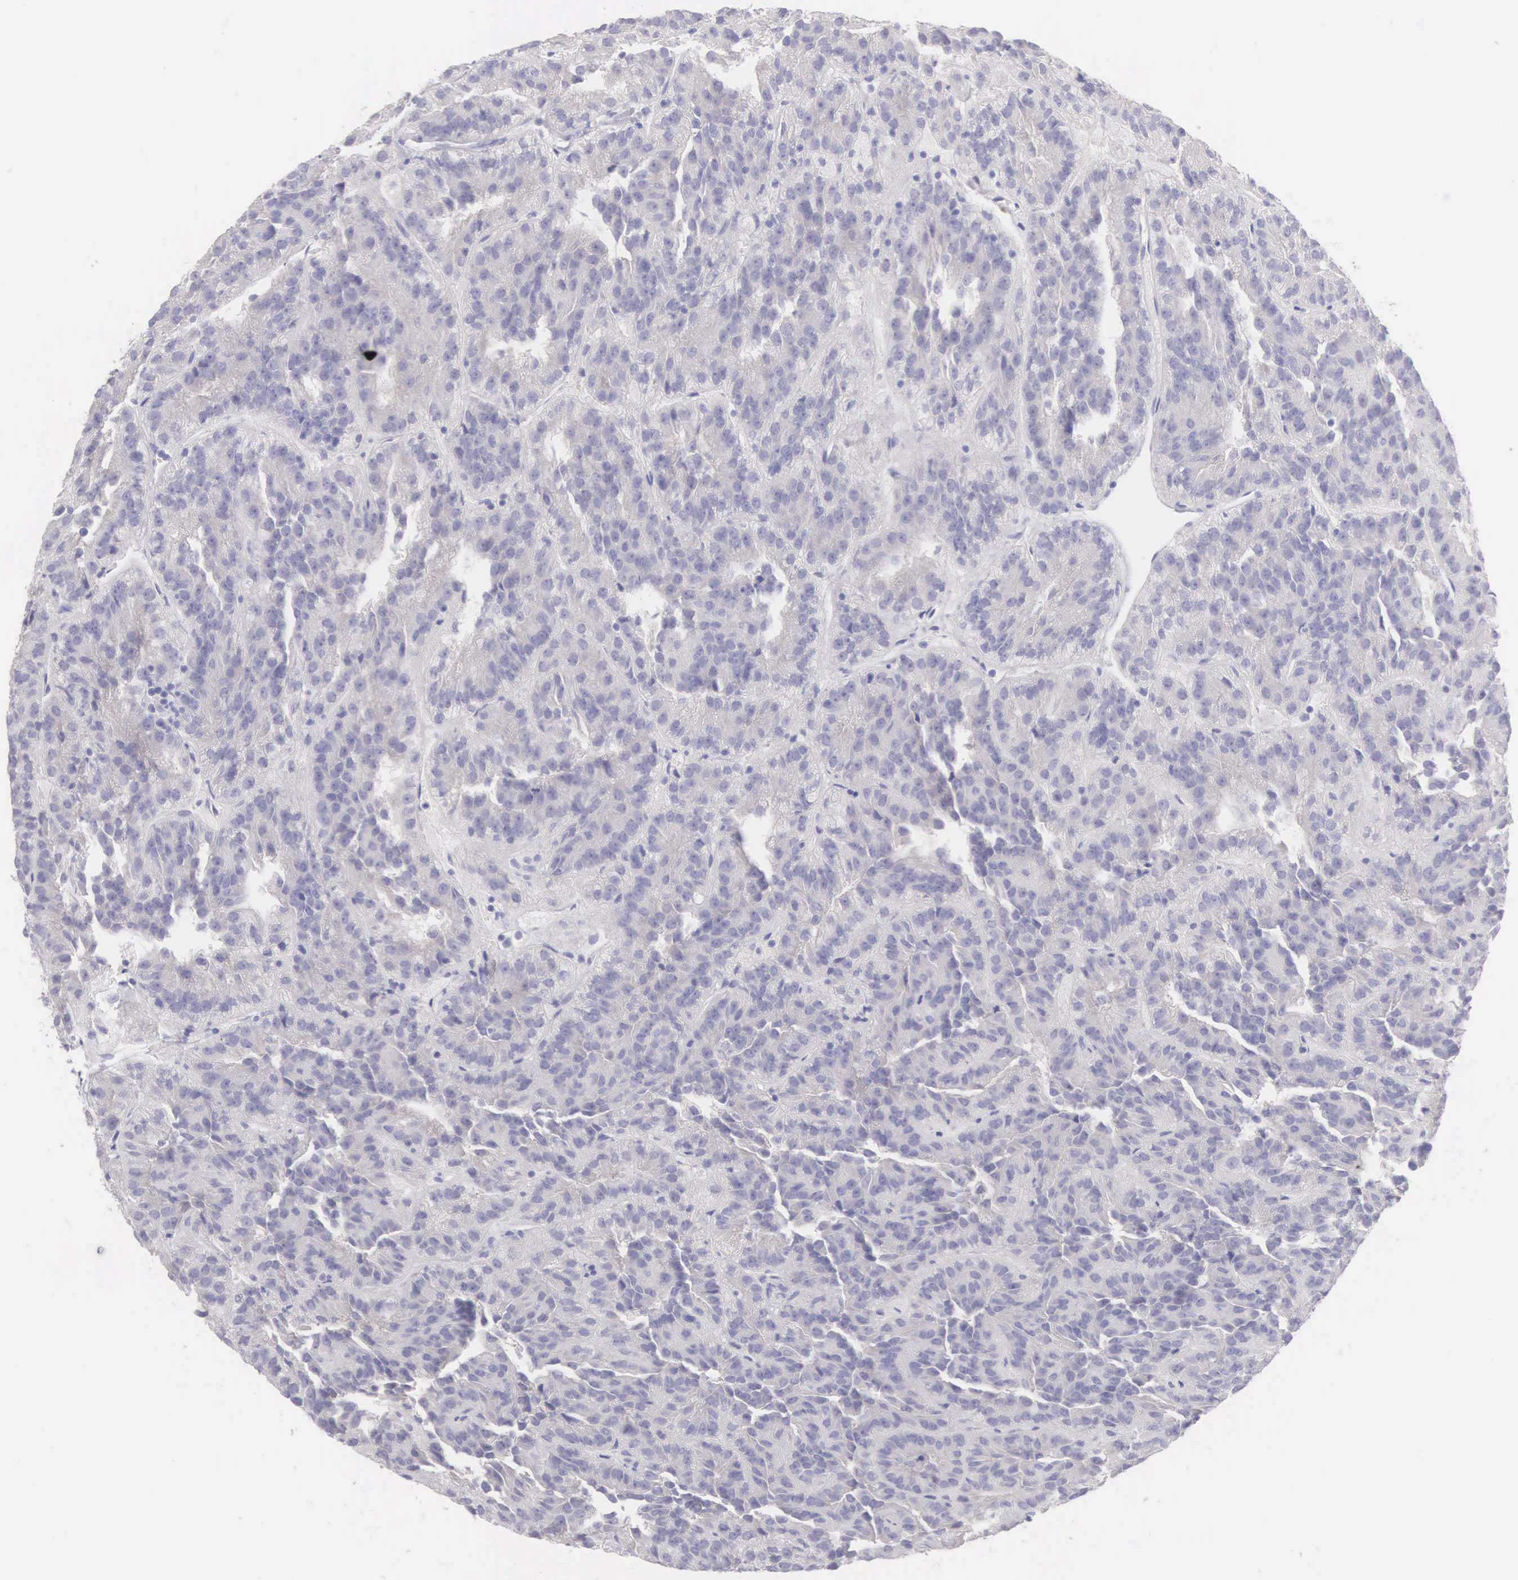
{"staining": {"intensity": "weak", "quantity": "<25%", "location": "cytoplasmic/membranous"}, "tissue": "renal cancer", "cell_type": "Tumor cells", "image_type": "cancer", "snomed": [{"axis": "morphology", "description": "Adenocarcinoma, NOS"}, {"axis": "topography", "description": "Kidney"}], "caption": "Immunohistochemistry (IHC) photomicrograph of human renal cancer stained for a protein (brown), which shows no staining in tumor cells.", "gene": "ARFGAP3", "patient": {"sex": "male", "age": 46}}